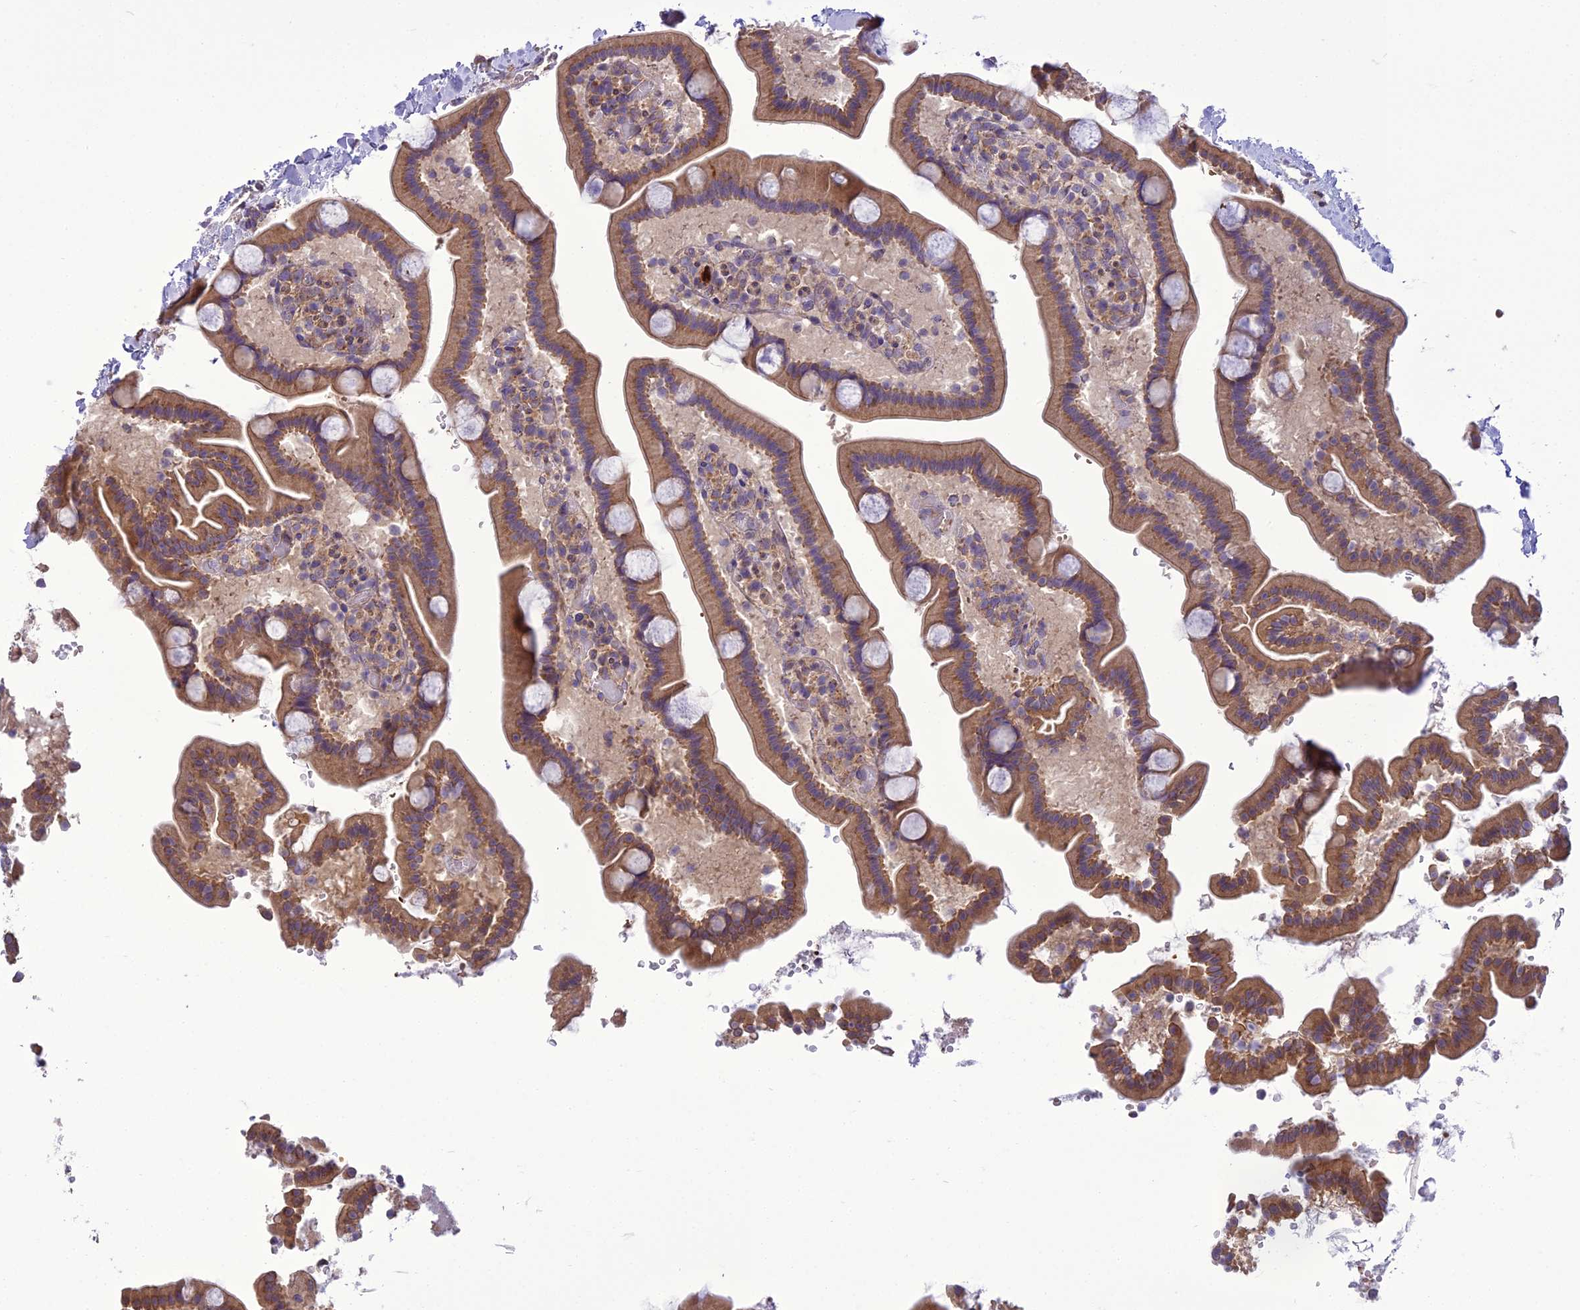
{"staining": {"intensity": "moderate", "quantity": ">75%", "location": "cytoplasmic/membranous"}, "tissue": "duodenum", "cell_type": "Glandular cells", "image_type": "normal", "snomed": [{"axis": "morphology", "description": "Normal tissue, NOS"}, {"axis": "topography", "description": "Duodenum"}], "caption": "Glandular cells show medium levels of moderate cytoplasmic/membranous positivity in approximately >75% of cells in unremarkable duodenum. (DAB = brown stain, brightfield microscopy at high magnification).", "gene": "ENSG00000260272", "patient": {"sex": "male", "age": 55}}